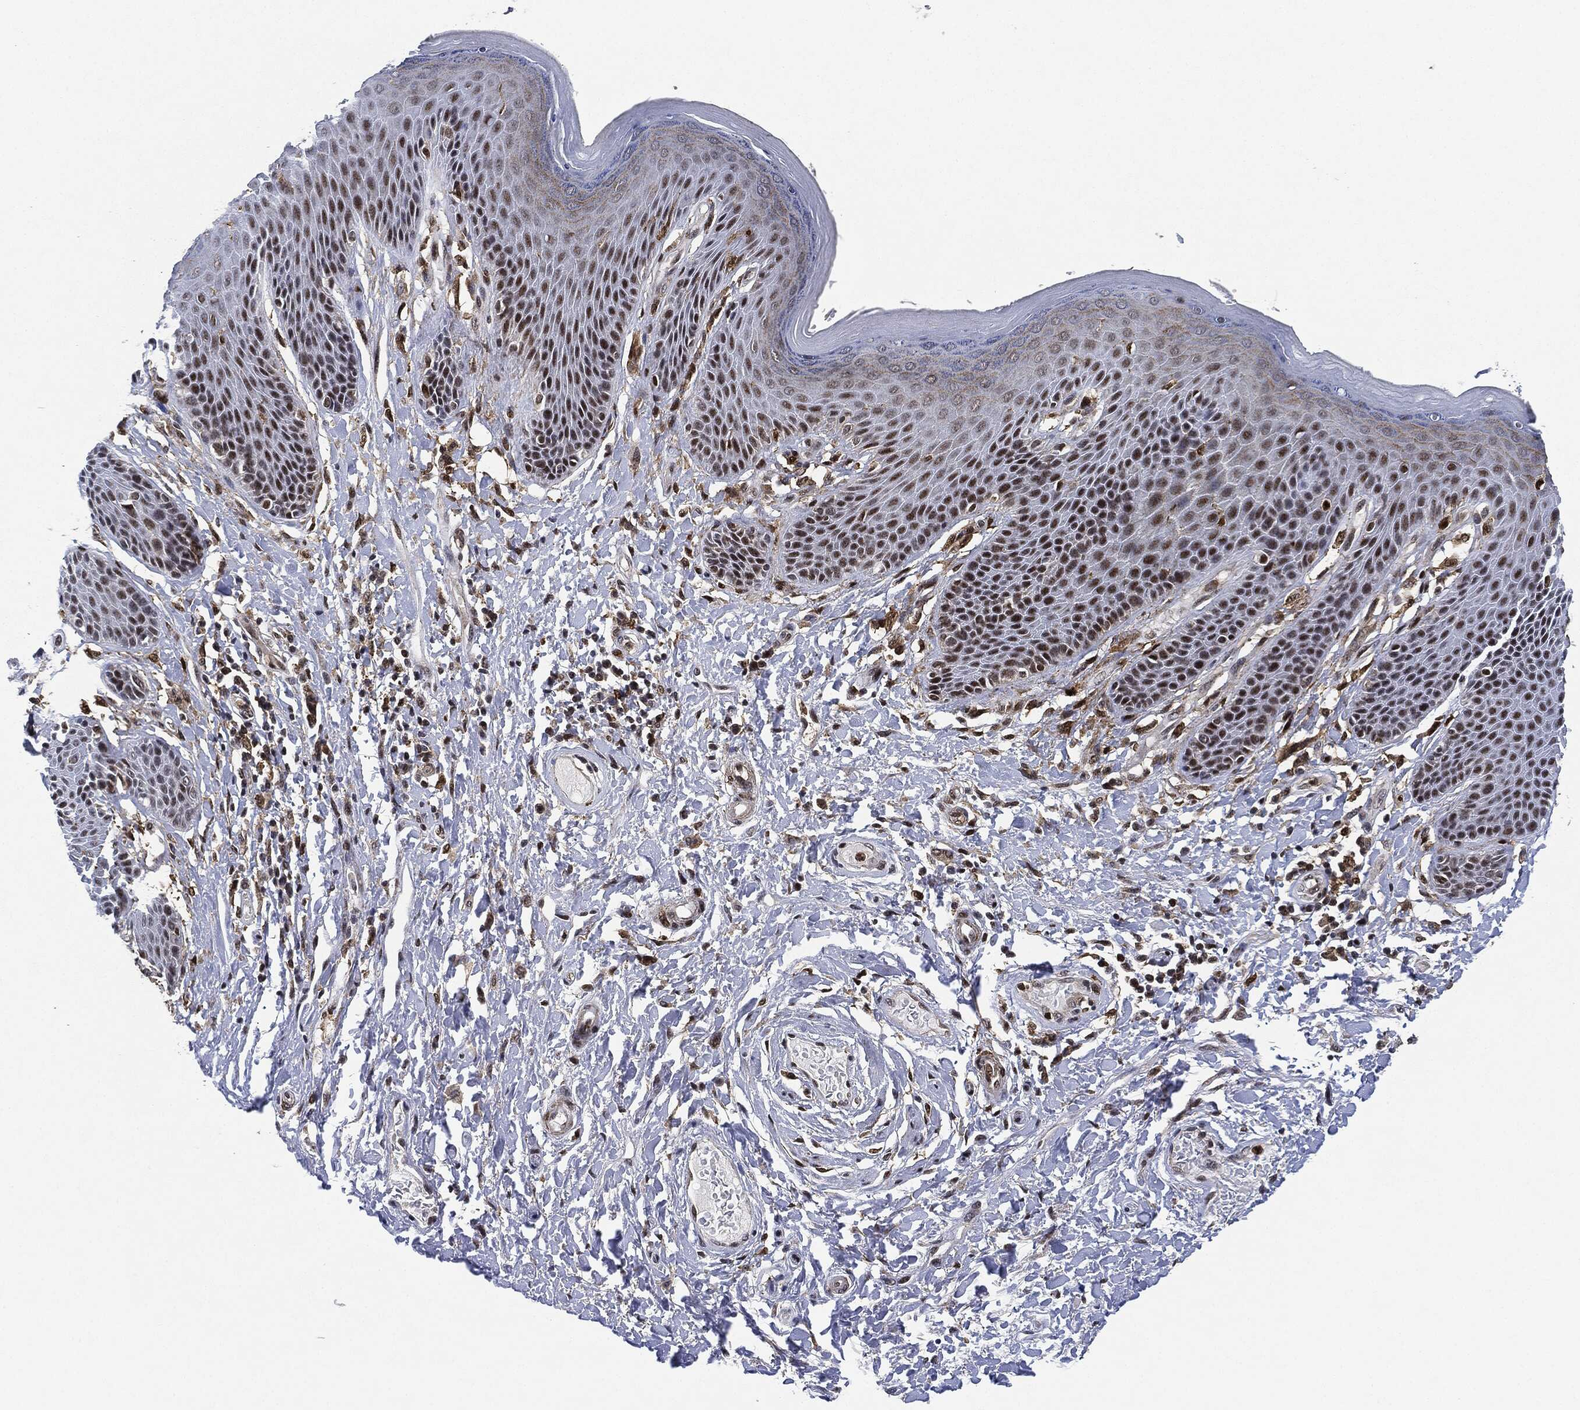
{"staining": {"intensity": "moderate", "quantity": "<25%", "location": "nuclear"}, "tissue": "skin", "cell_type": "Epidermal cells", "image_type": "normal", "snomed": [{"axis": "morphology", "description": "Normal tissue, NOS"}, {"axis": "topography", "description": "Anal"}, {"axis": "topography", "description": "Peripheral nerve tissue"}], "caption": "Immunohistochemical staining of normal skin reveals low levels of moderate nuclear positivity in about <25% of epidermal cells. Ihc stains the protein in brown and the nuclei are stained blue.", "gene": "NANOS3", "patient": {"sex": "male", "age": 51}}